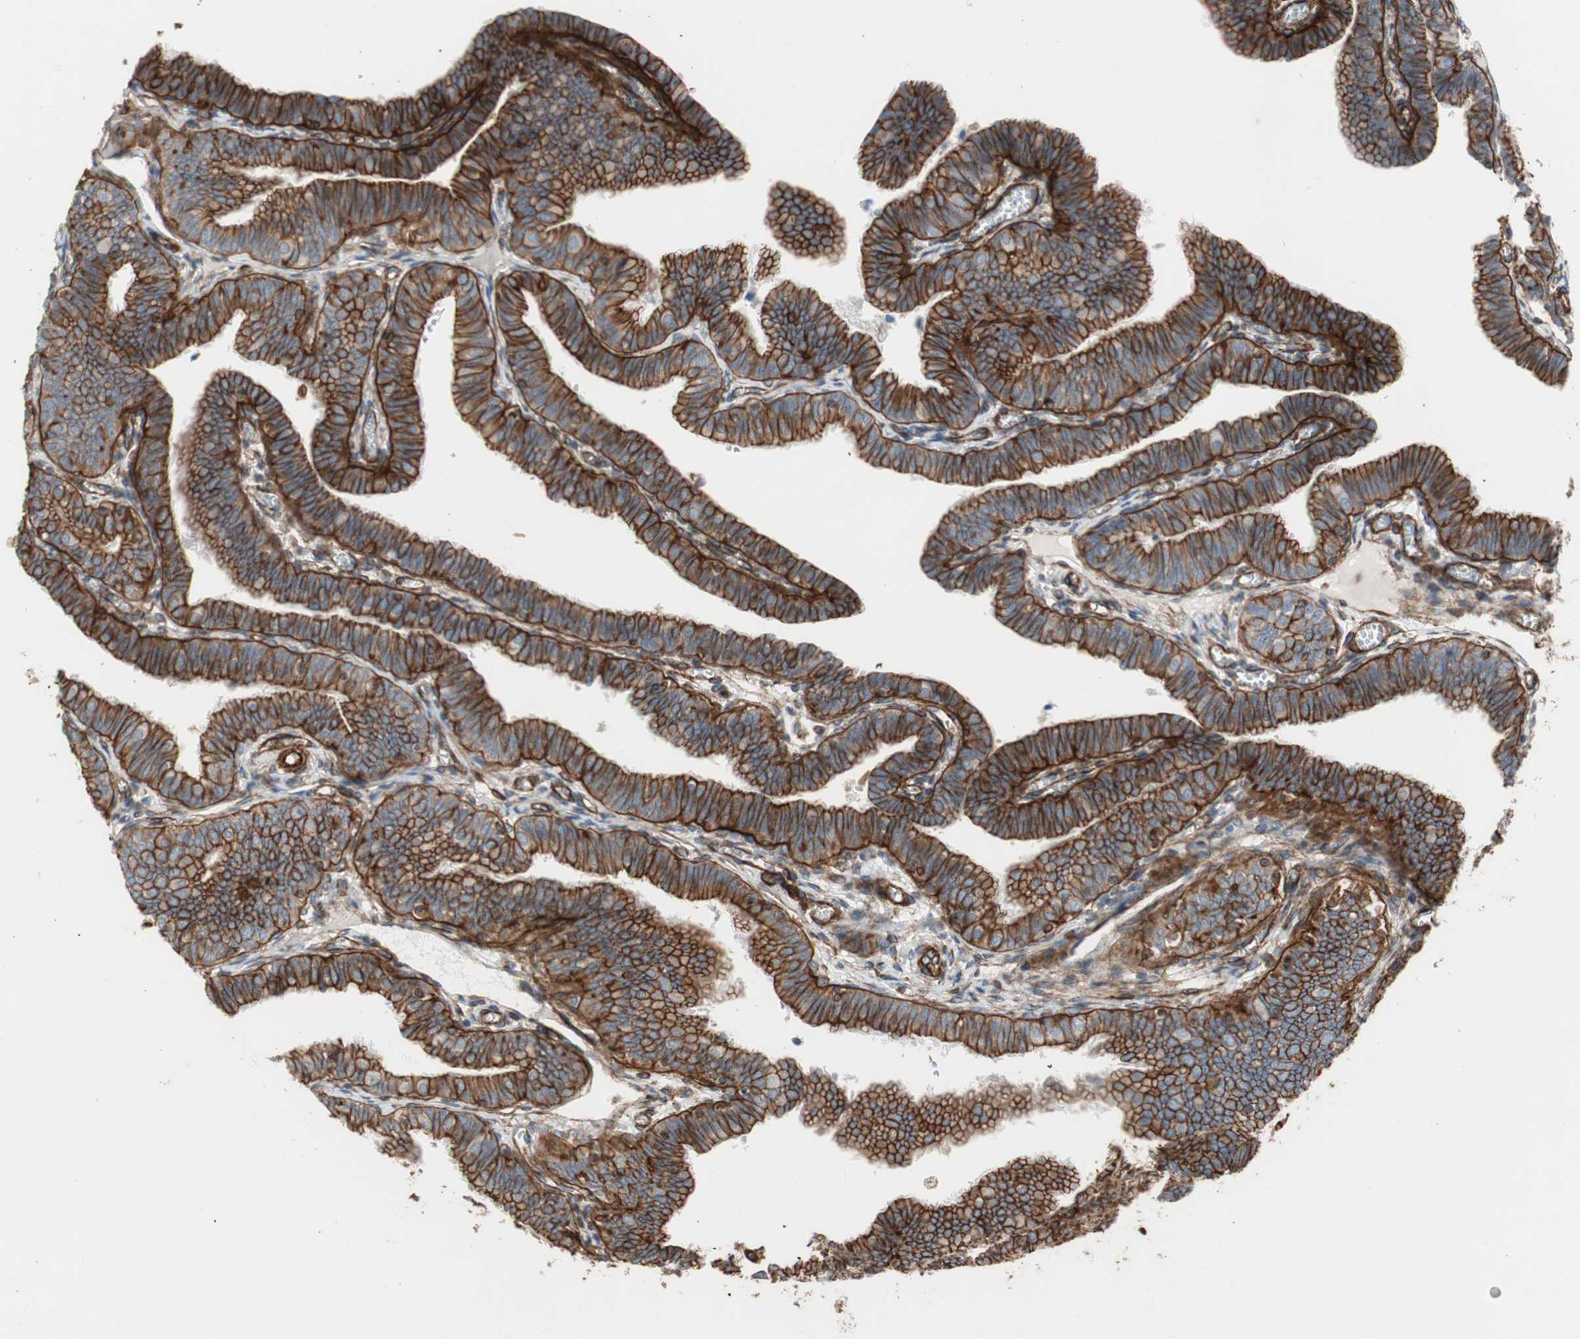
{"staining": {"intensity": "strong", "quantity": ">75%", "location": "cytoplasmic/membranous"}, "tissue": "fallopian tube", "cell_type": "Glandular cells", "image_type": "normal", "snomed": [{"axis": "morphology", "description": "Normal tissue, NOS"}, {"axis": "topography", "description": "Fallopian tube"}], "caption": "Brown immunohistochemical staining in normal human fallopian tube displays strong cytoplasmic/membranous positivity in approximately >75% of glandular cells.", "gene": "TCTA", "patient": {"sex": "female", "age": 46}}